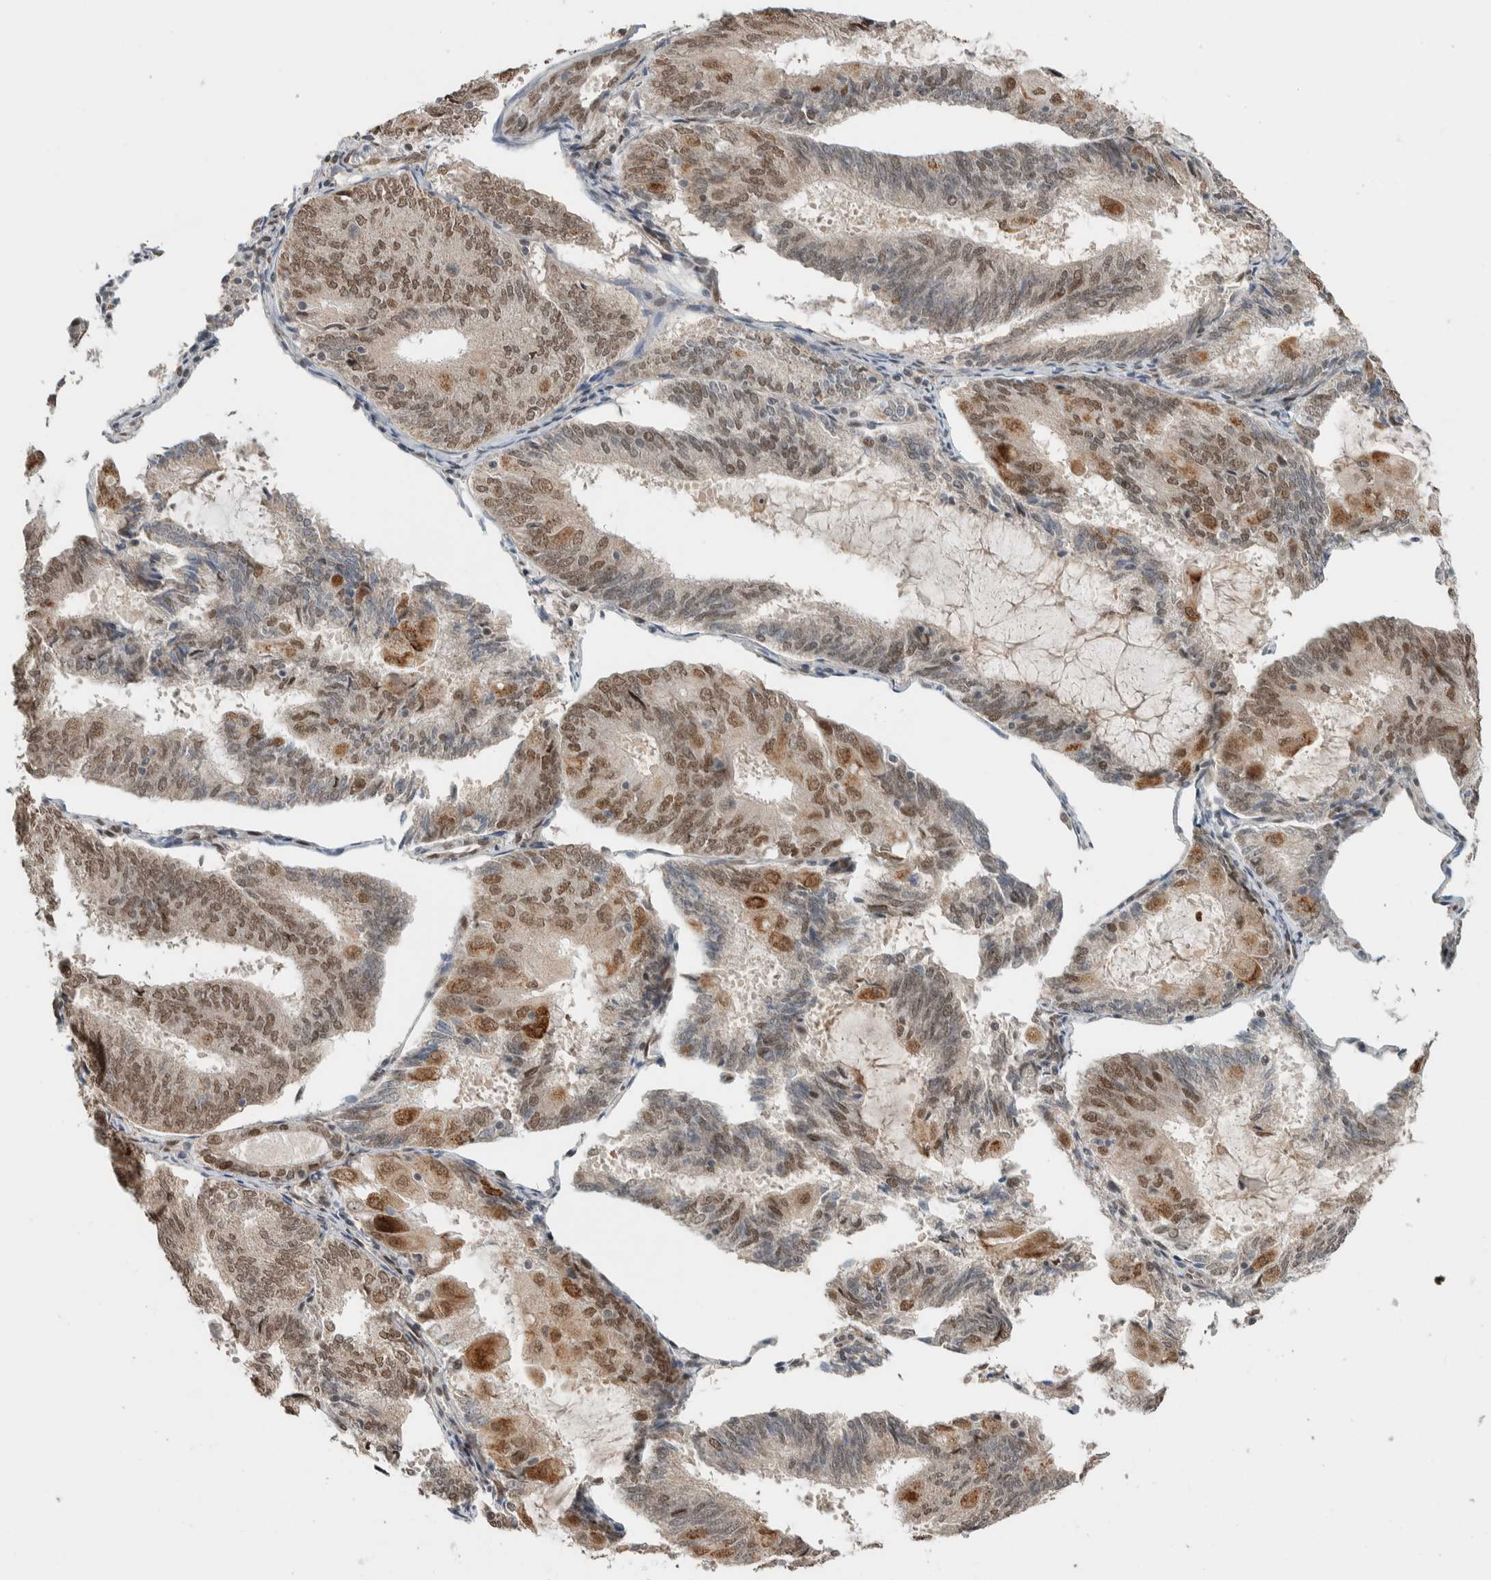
{"staining": {"intensity": "moderate", "quantity": "25%-75%", "location": "cytoplasmic/membranous,nuclear"}, "tissue": "endometrial cancer", "cell_type": "Tumor cells", "image_type": "cancer", "snomed": [{"axis": "morphology", "description": "Adenocarcinoma, NOS"}, {"axis": "topography", "description": "Endometrium"}], "caption": "Tumor cells exhibit medium levels of moderate cytoplasmic/membranous and nuclear expression in approximately 25%-75% of cells in human endometrial adenocarcinoma.", "gene": "TNRC18", "patient": {"sex": "female", "age": 81}}